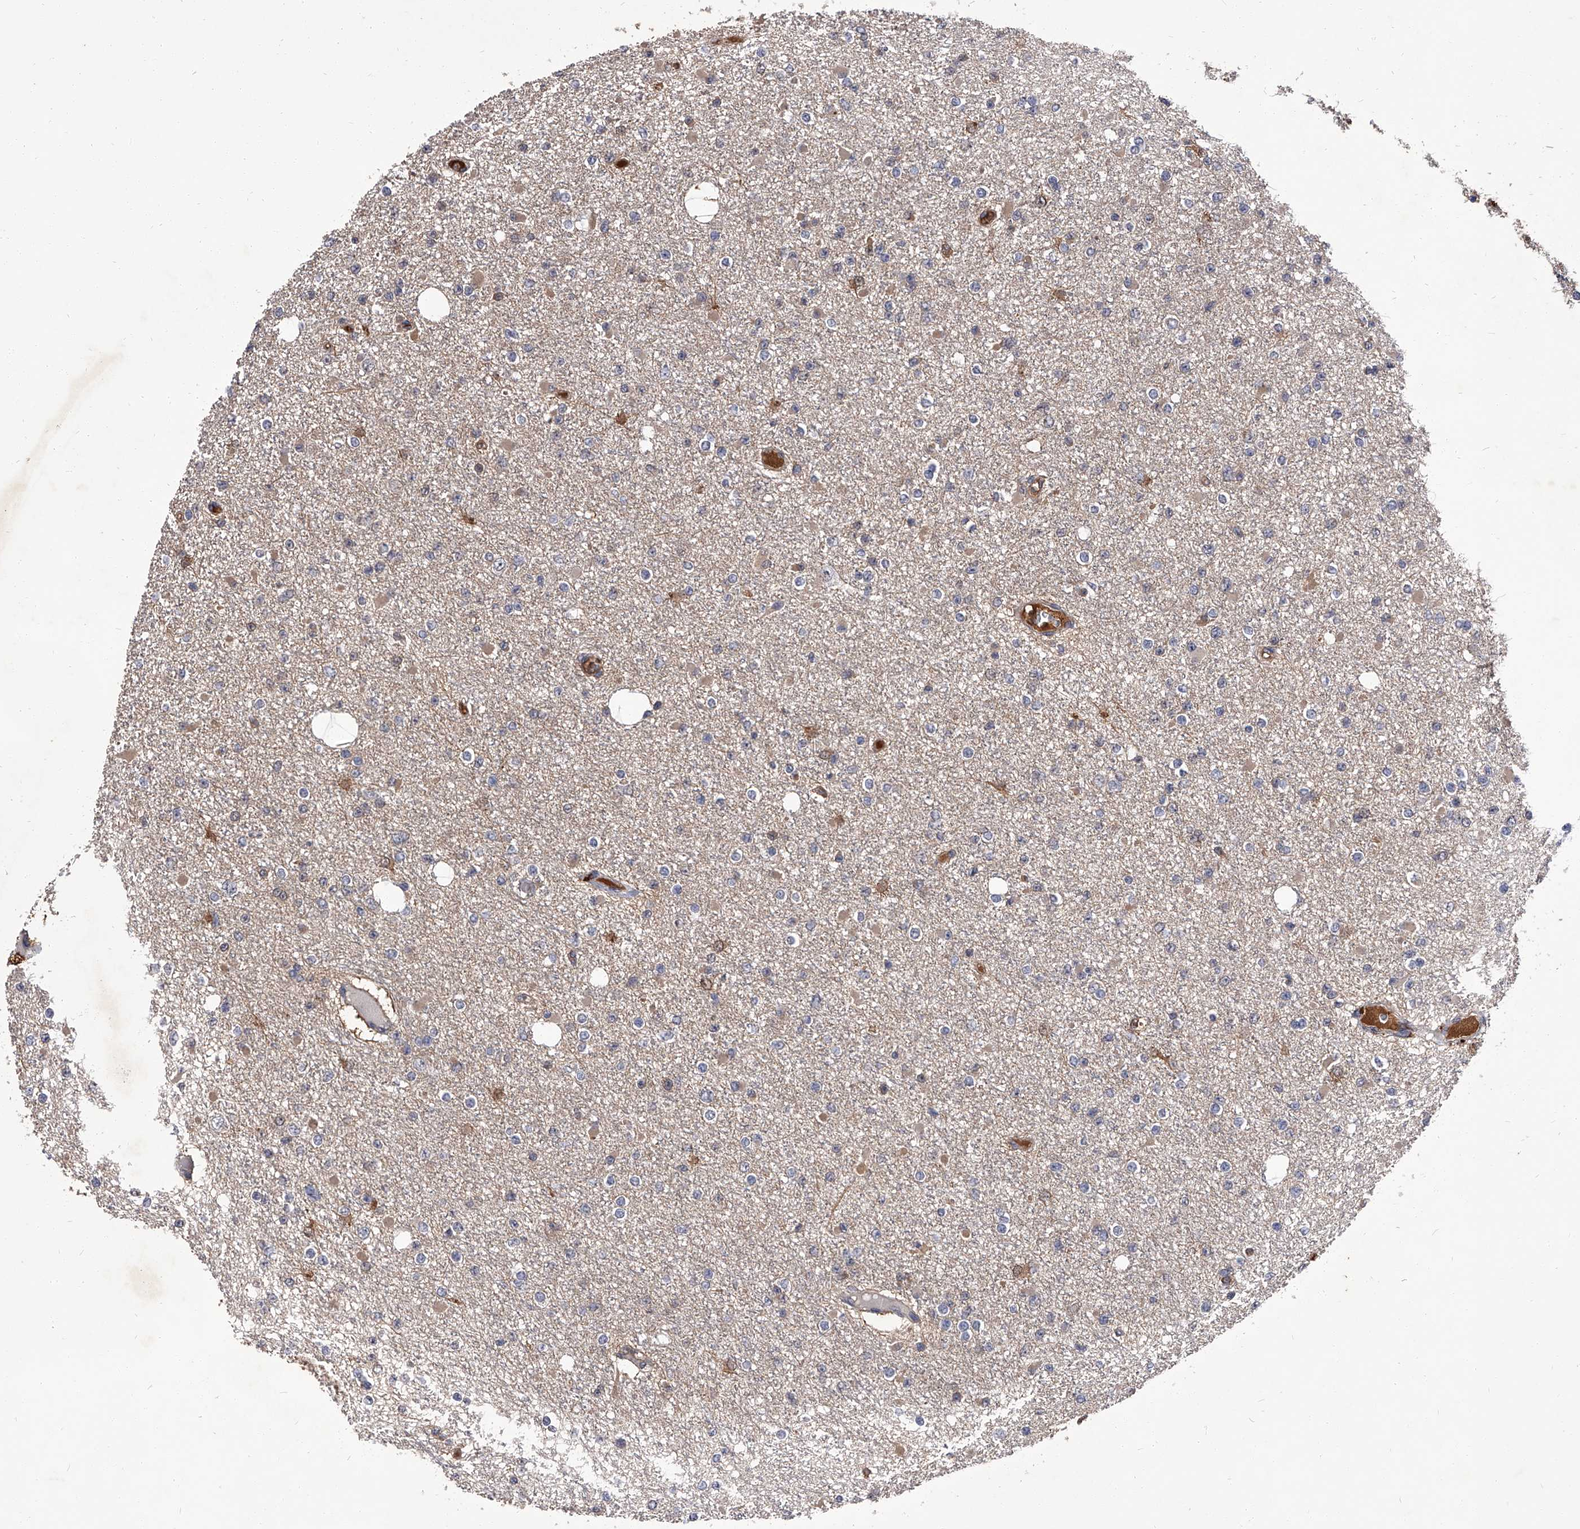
{"staining": {"intensity": "negative", "quantity": "none", "location": "none"}, "tissue": "glioma", "cell_type": "Tumor cells", "image_type": "cancer", "snomed": [{"axis": "morphology", "description": "Glioma, malignant, Low grade"}, {"axis": "topography", "description": "Brain"}], "caption": "IHC image of neoplastic tissue: malignant low-grade glioma stained with DAB (3,3'-diaminobenzidine) shows no significant protein expression in tumor cells.", "gene": "SLC18B1", "patient": {"sex": "female", "age": 22}}